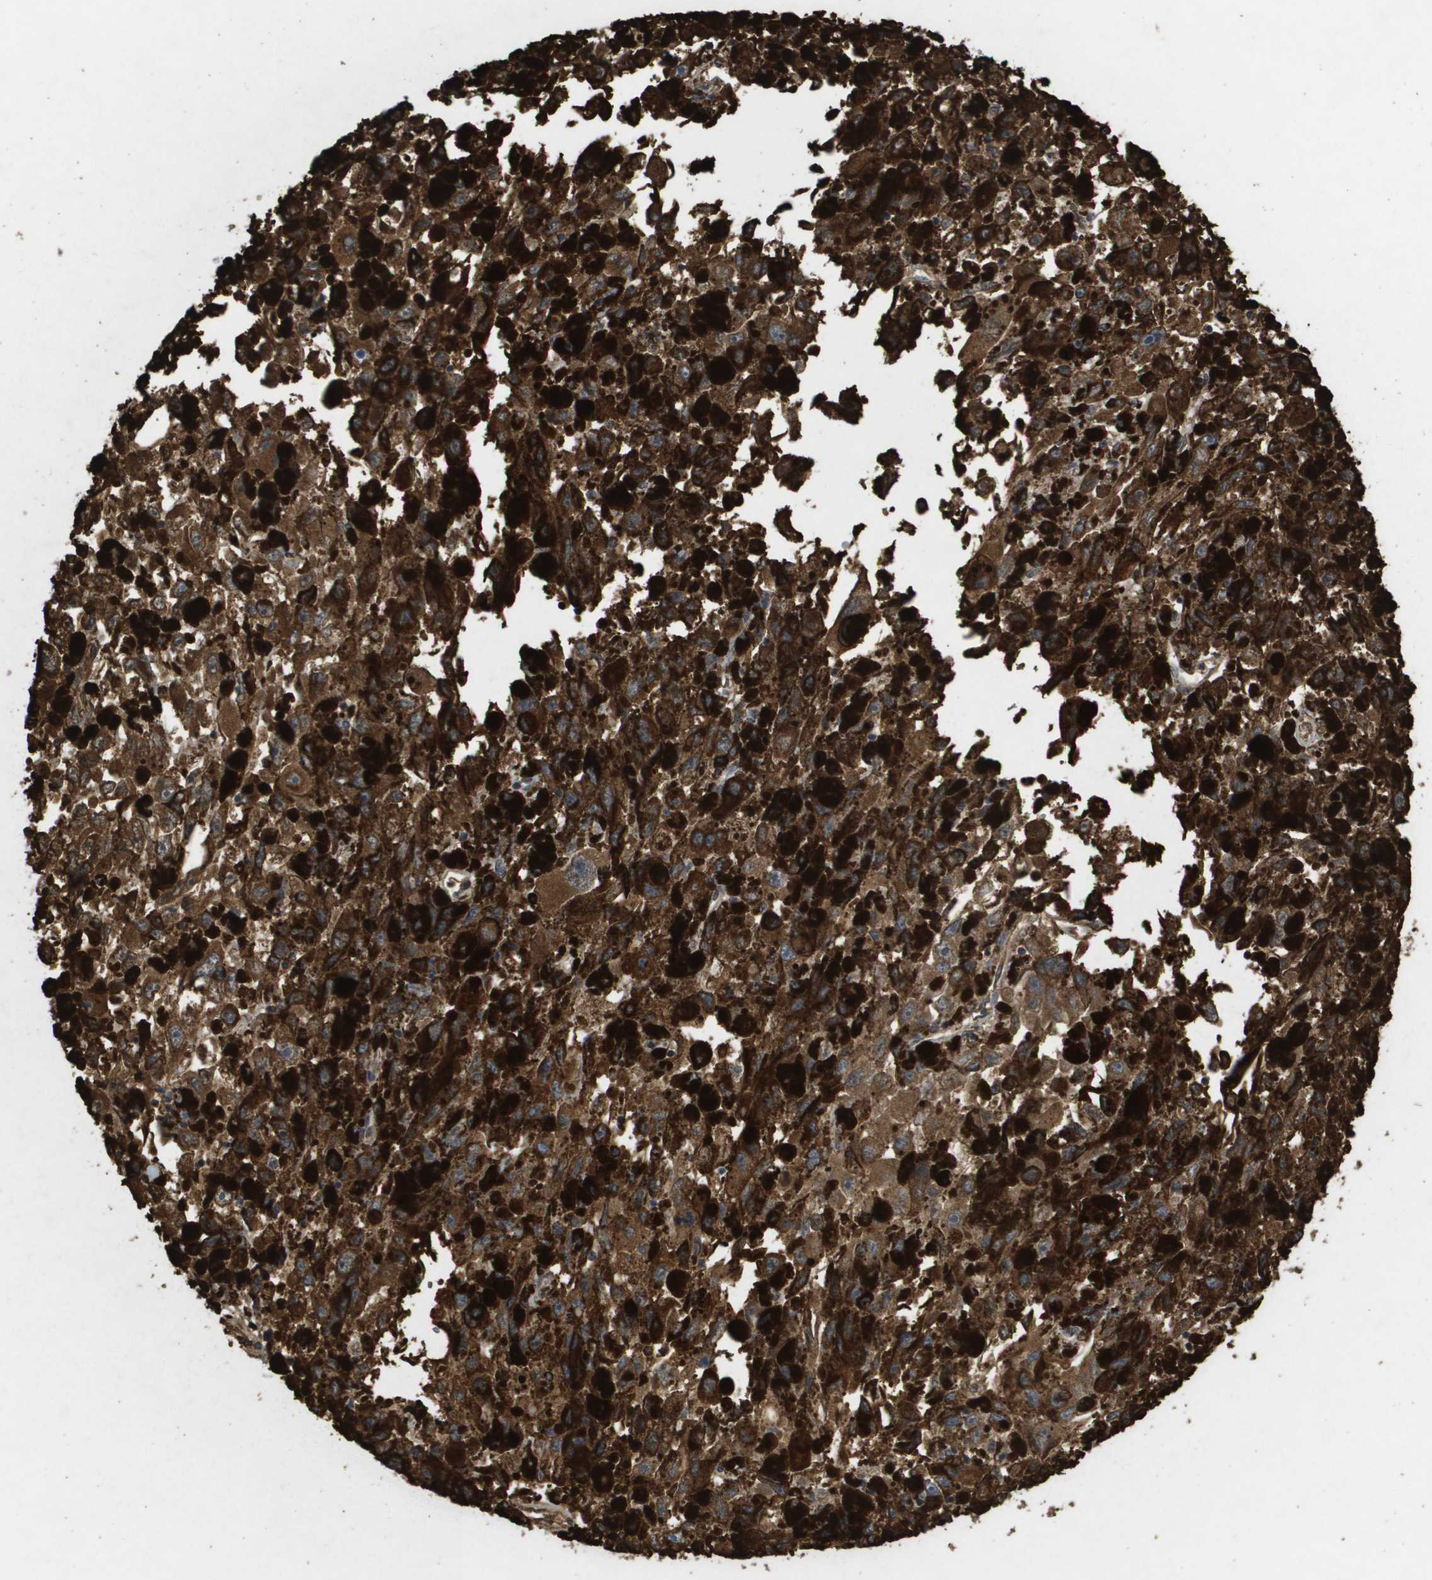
{"staining": {"intensity": "moderate", "quantity": ">75%", "location": "cytoplasmic/membranous"}, "tissue": "melanoma", "cell_type": "Tumor cells", "image_type": "cancer", "snomed": [{"axis": "morphology", "description": "Malignant melanoma, NOS"}, {"axis": "topography", "description": "Skin"}], "caption": "IHC image of neoplastic tissue: melanoma stained using immunohistochemistry exhibits medium levels of moderate protein expression localized specifically in the cytoplasmic/membranous of tumor cells, appearing as a cytoplasmic/membranous brown color.", "gene": "HSPE1", "patient": {"sex": "female", "age": 104}}